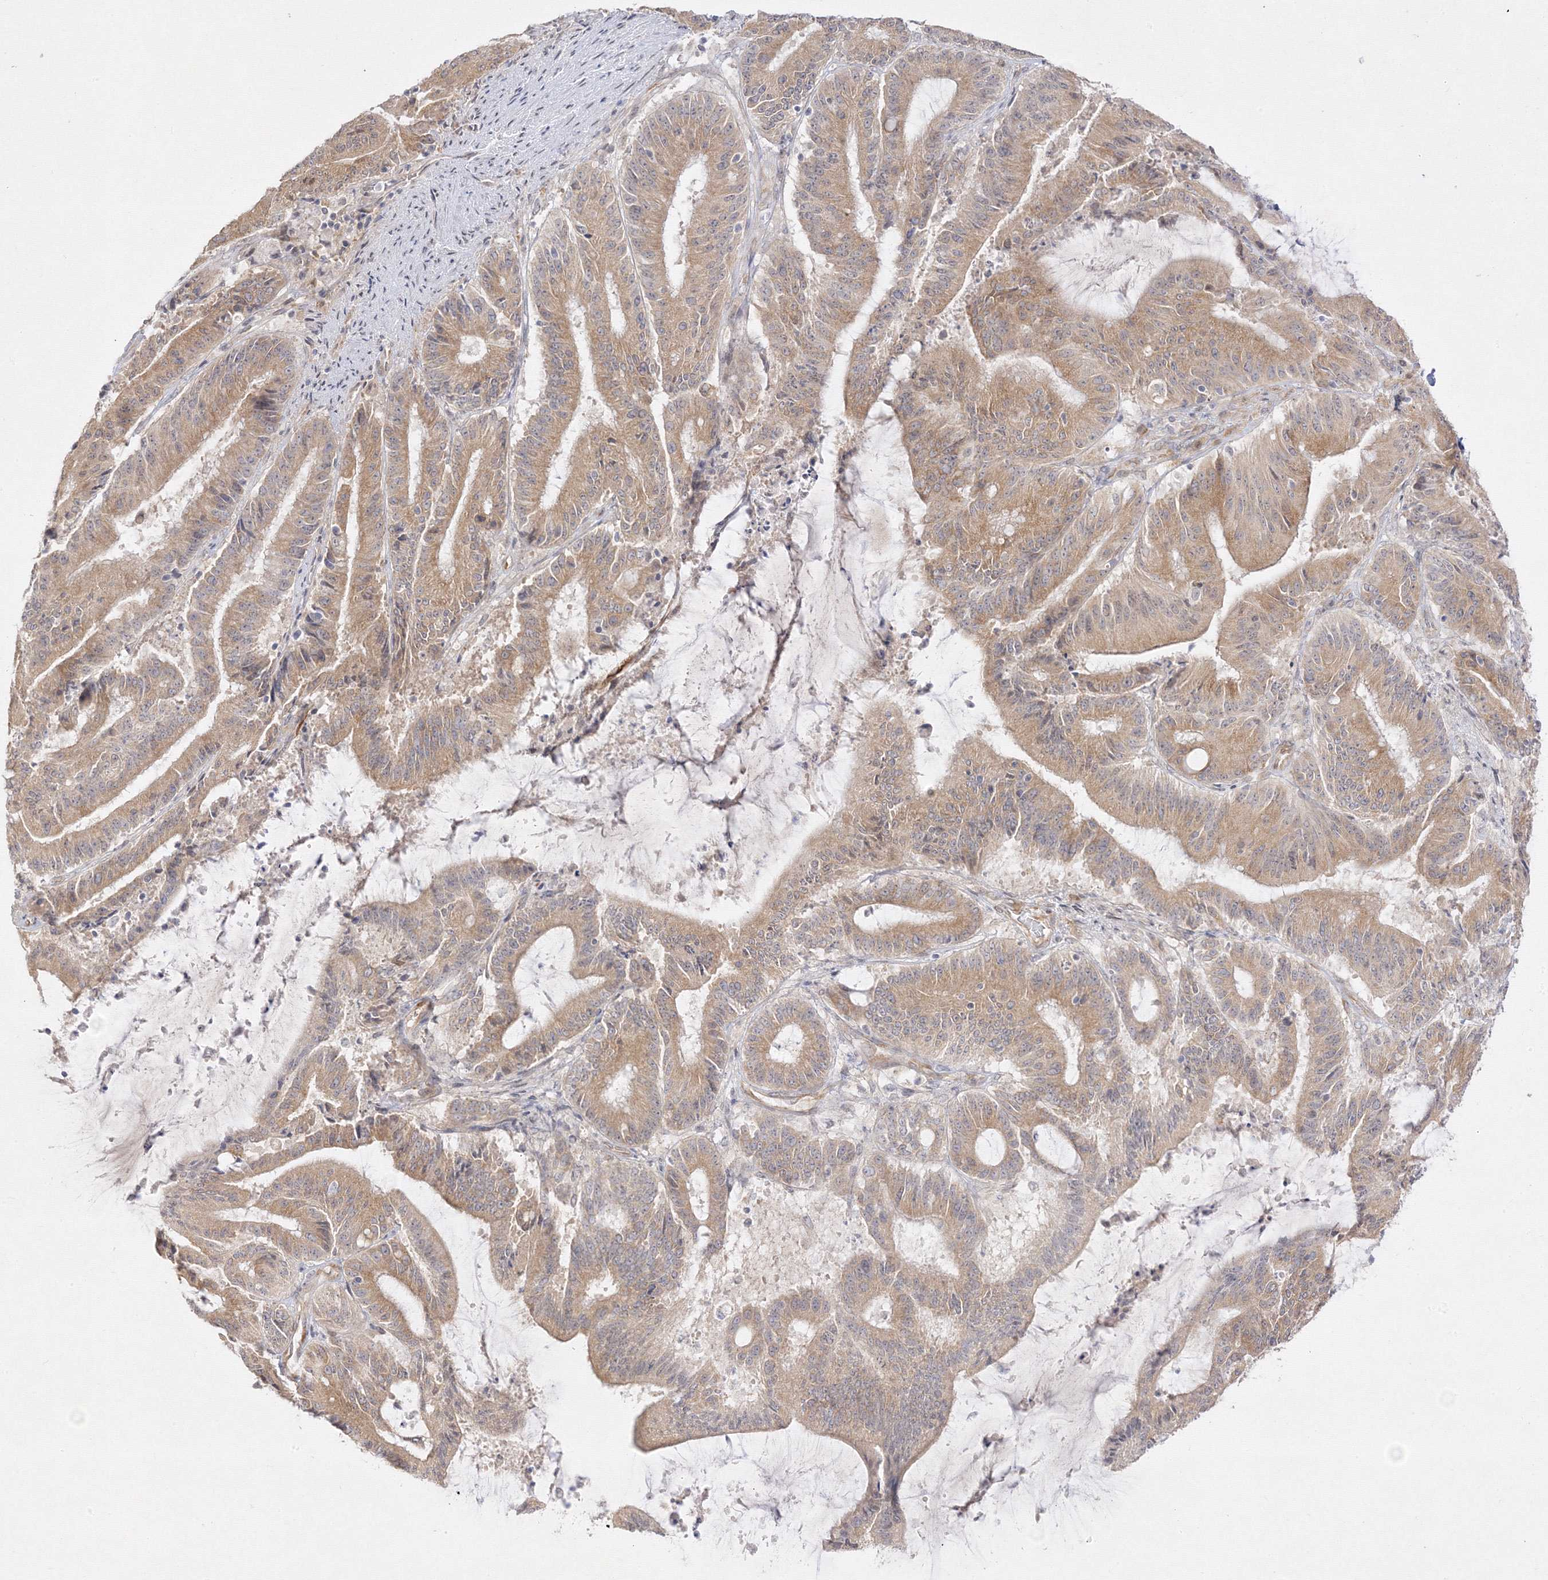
{"staining": {"intensity": "moderate", "quantity": ">75%", "location": "cytoplasmic/membranous"}, "tissue": "liver cancer", "cell_type": "Tumor cells", "image_type": "cancer", "snomed": [{"axis": "morphology", "description": "Normal tissue, NOS"}, {"axis": "morphology", "description": "Cholangiocarcinoma"}, {"axis": "topography", "description": "Liver"}, {"axis": "topography", "description": "Peripheral nerve tissue"}], "caption": "Protein staining exhibits moderate cytoplasmic/membranous expression in approximately >75% of tumor cells in liver cholangiocarcinoma.", "gene": "C2CD2", "patient": {"sex": "female", "age": 73}}